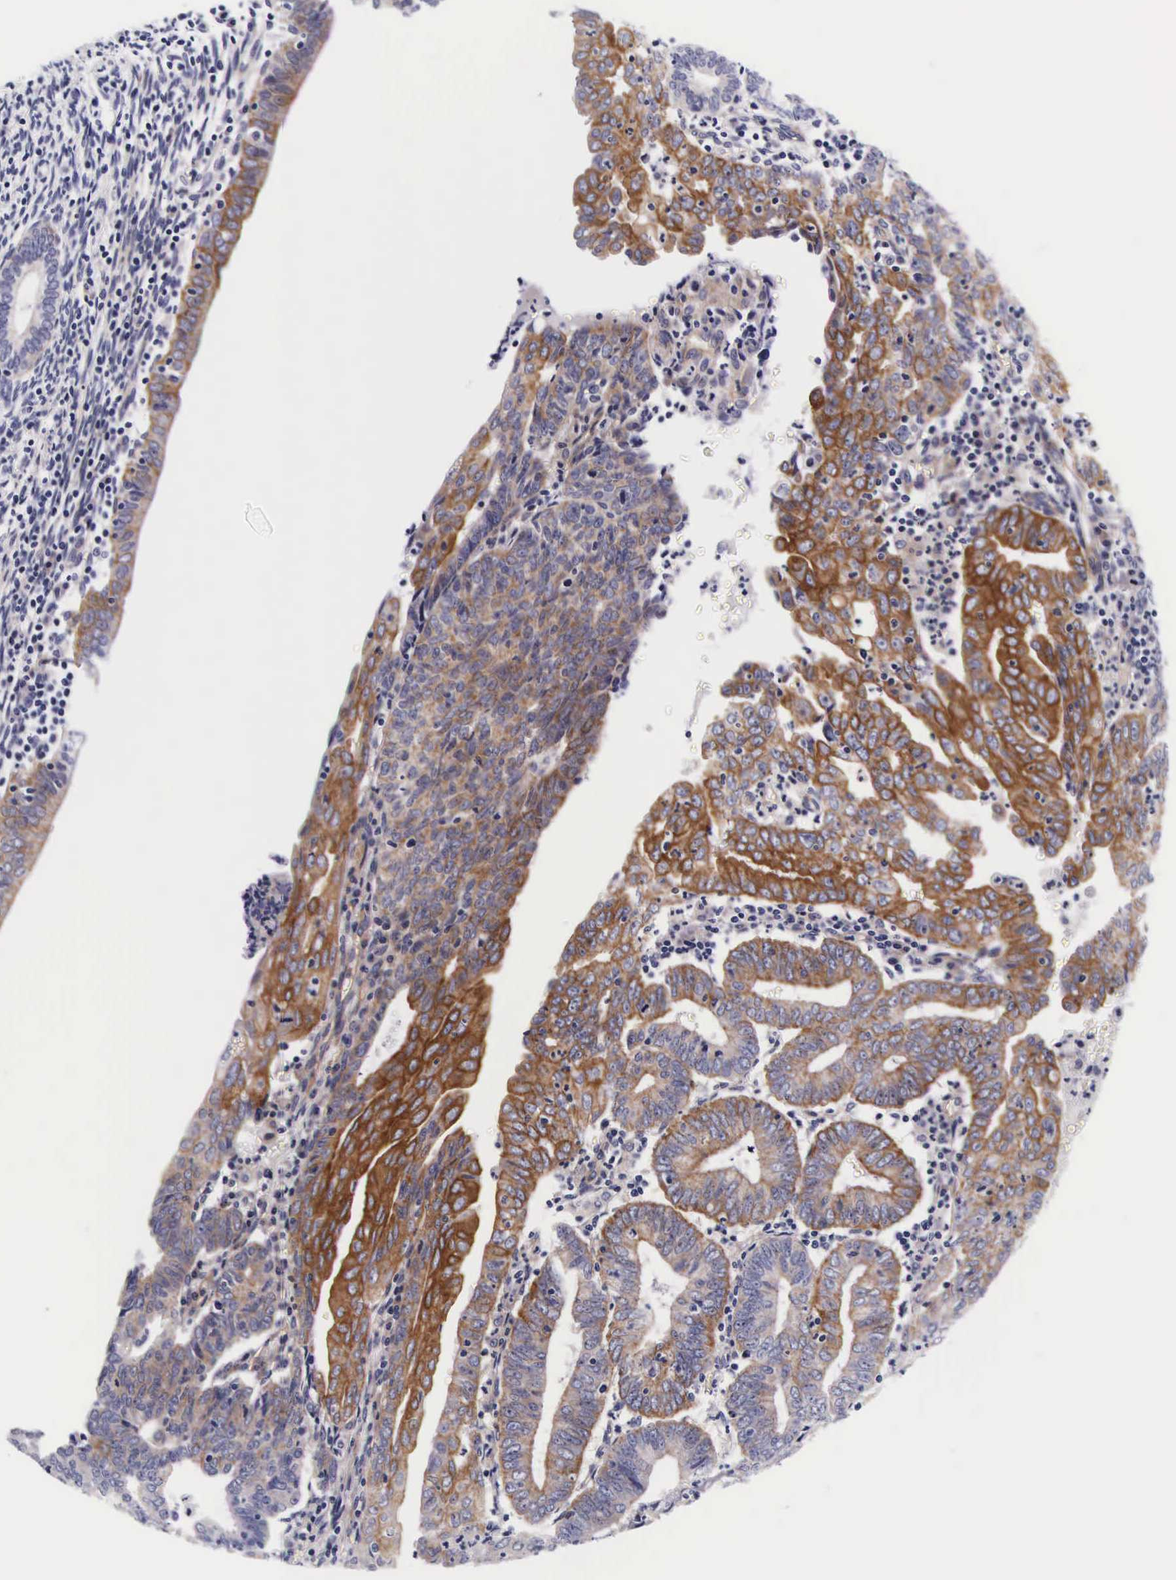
{"staining": {"intensity": "strong", "quantity": ">75%", "location": "cytoplasmic/membranous"}, "tissue": "endometrial cancer", "cell_type": "Tumor cells", "image_type": "cancer", "snomed": [{"axis": "morphology", "description": "Adenocarcinoma, NOS"}, {"axis": "topography", "description": "Endometrium"}], "caption": "Approximately >75% of tumor cells in human adenocarcinoma (endometrial) exhibit strong cytoplasmic/membranous protein positivity as visualized by brown immunohistochemical staining.", "gene": "UPRT", "patient": {"sex": "female", "age": 60}}